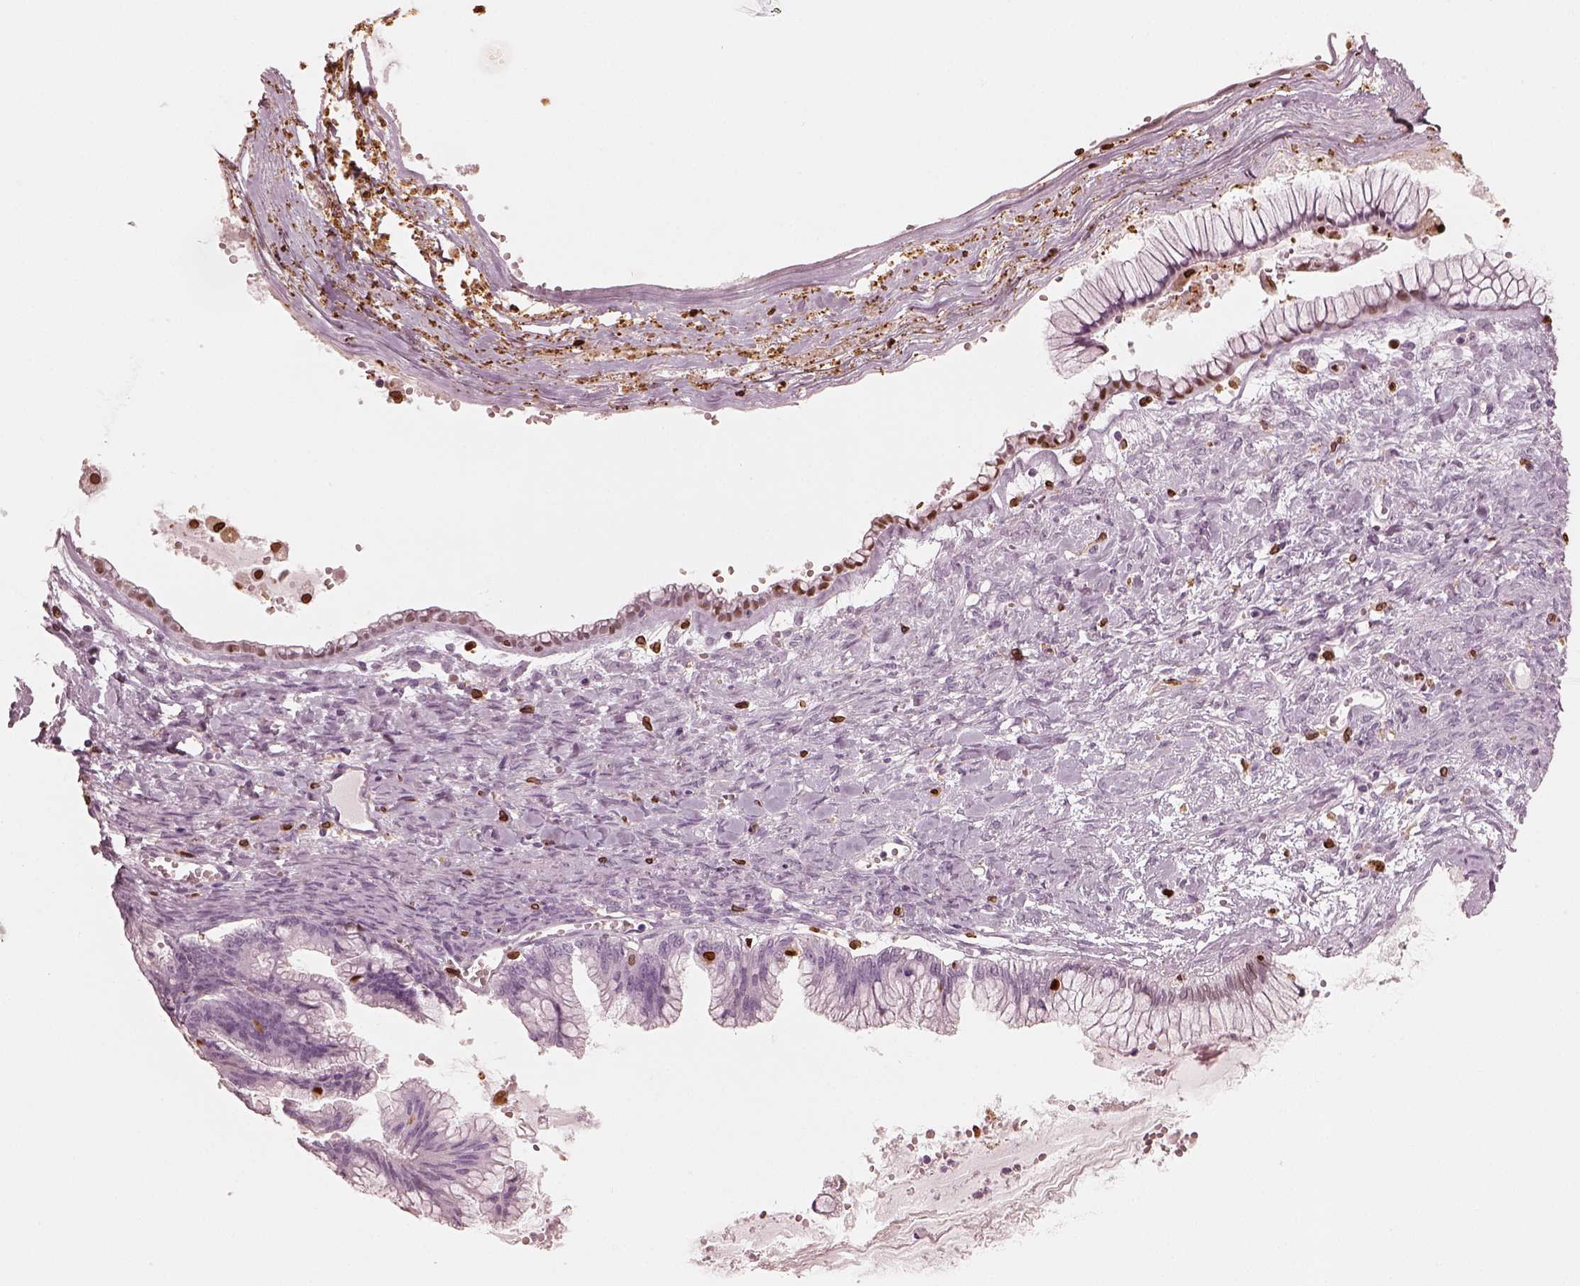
{"staining": {"intensity": "moderate", "quantity": "<25%", "location": "cytoplasmic/membranous"}, "tissue": "ovarian cancer", "cell_type": "Tumor cells", "image_type": "cancer", "snomed": [{"axis": "morphology", "description": "Cystadenocarcinoma, mucinous, NOS"}, {"axis": "topography", "description": "Ovary"}], "caption": "Immunohistochemical staining of ovarian cancer exhibits moderate cytoplasmic/membranous protein expression in approximately <25% of tumor cells.", "gene": "ALOX5", "patient": {"sex": "female", "age": 67}}